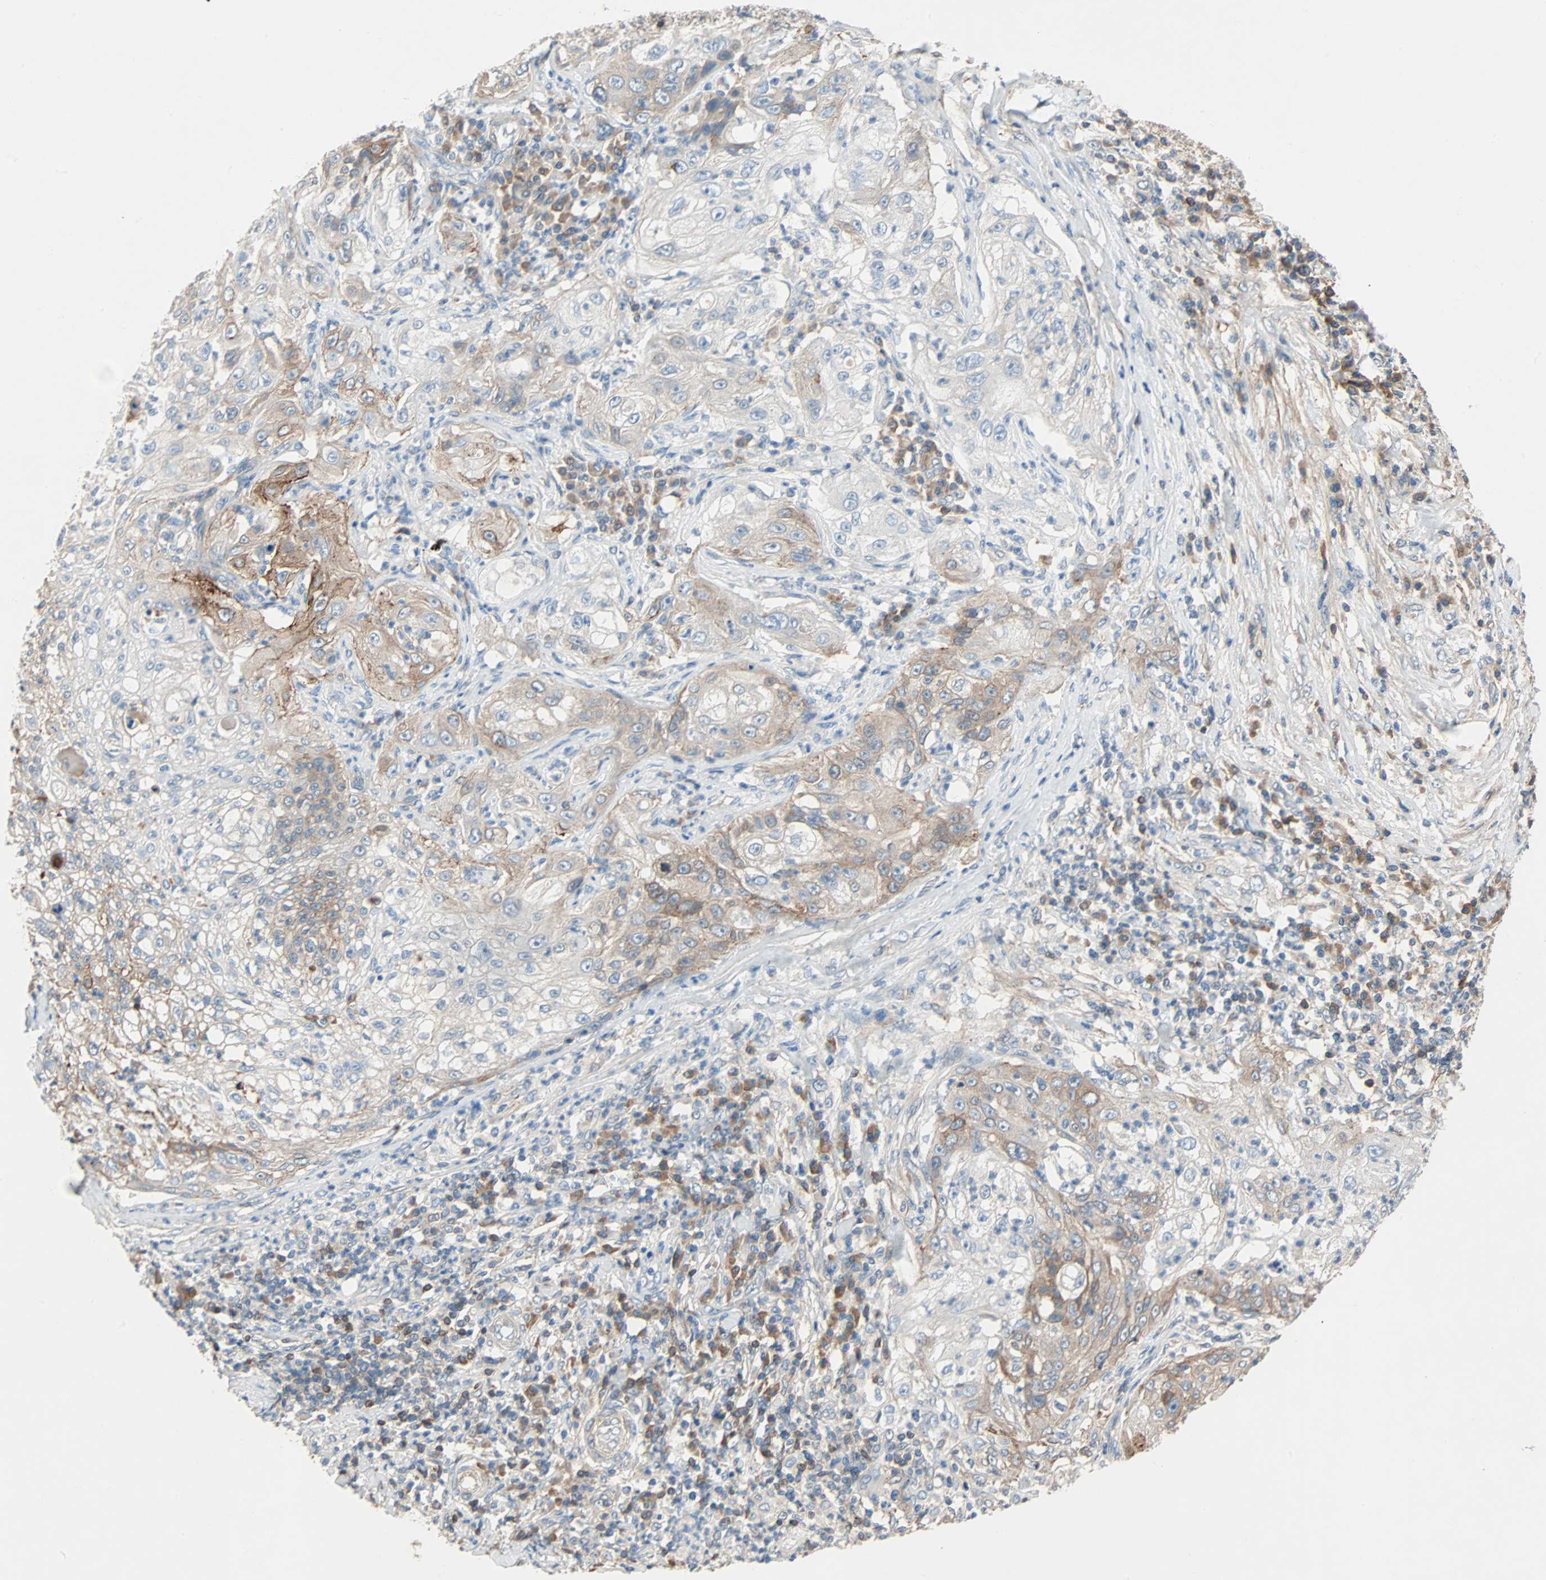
{"staining": {"intensity": "moderate", "quantity": "25%-75%", "location": "cytoplasmic/membranous"}, "tissue": "lung cancer", "cell_type": "Tumor cells", "image_type": "cancer", "snomed": [{"axis": "morphology", "description": "Inflammation, NOS"}, {"axis": "morphology", "description": "Squamous cell carcinoma, NOS"}, {"axis": "topography", "description": "Lymph node"}, {"axis": "topography", "description": "Soft tissue"}, {"axis": "topography", "description": "Lung"}], "caption": "The immunohistochemical stain shows moderate cytoplasmic/membranous positivity in tumor cells of lung cancer (squamous cell carcinoma) tissue.", "gene": "TNFRSF12A", "patient": {"sex": "male", "age": 66}}